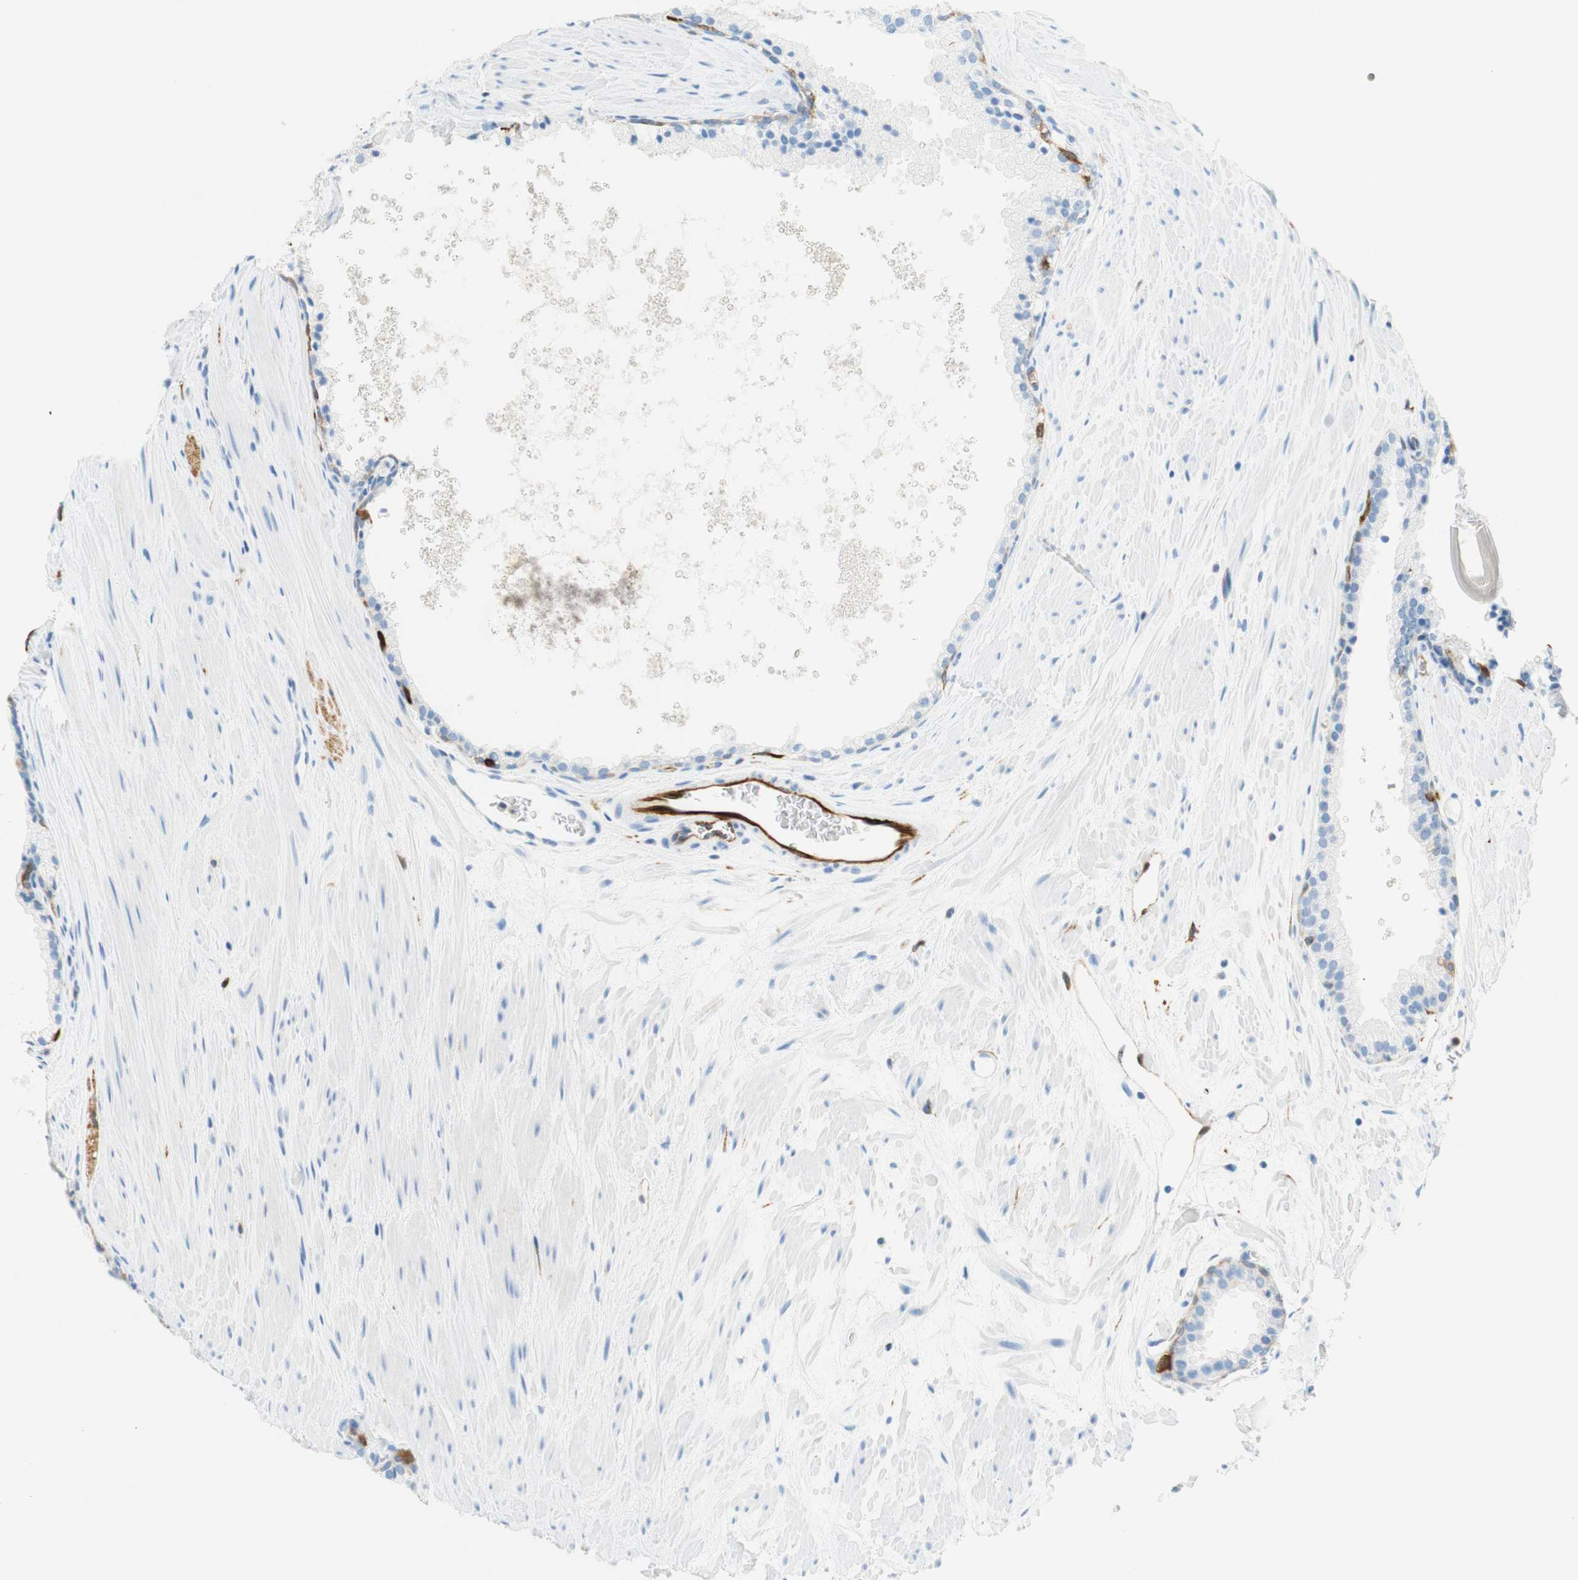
{"staining": {"intensity": "negative", "quantity": "none", "location": "none"}, "tissue": "prostate cancer", "cell_type": "Tumor cells", "image_type": "cancer", "snomed": [{"axis": "morphology", "description": "Adenocarcinoma, High grade"}, {"axis": "topography", "description": "Prostate"}], "caption": "Micrograph shows no protein positivity in tumor cells of prostate cancer tissue.", "gene": "STMN1", "patient": {"sex": "male", "age": 65}}